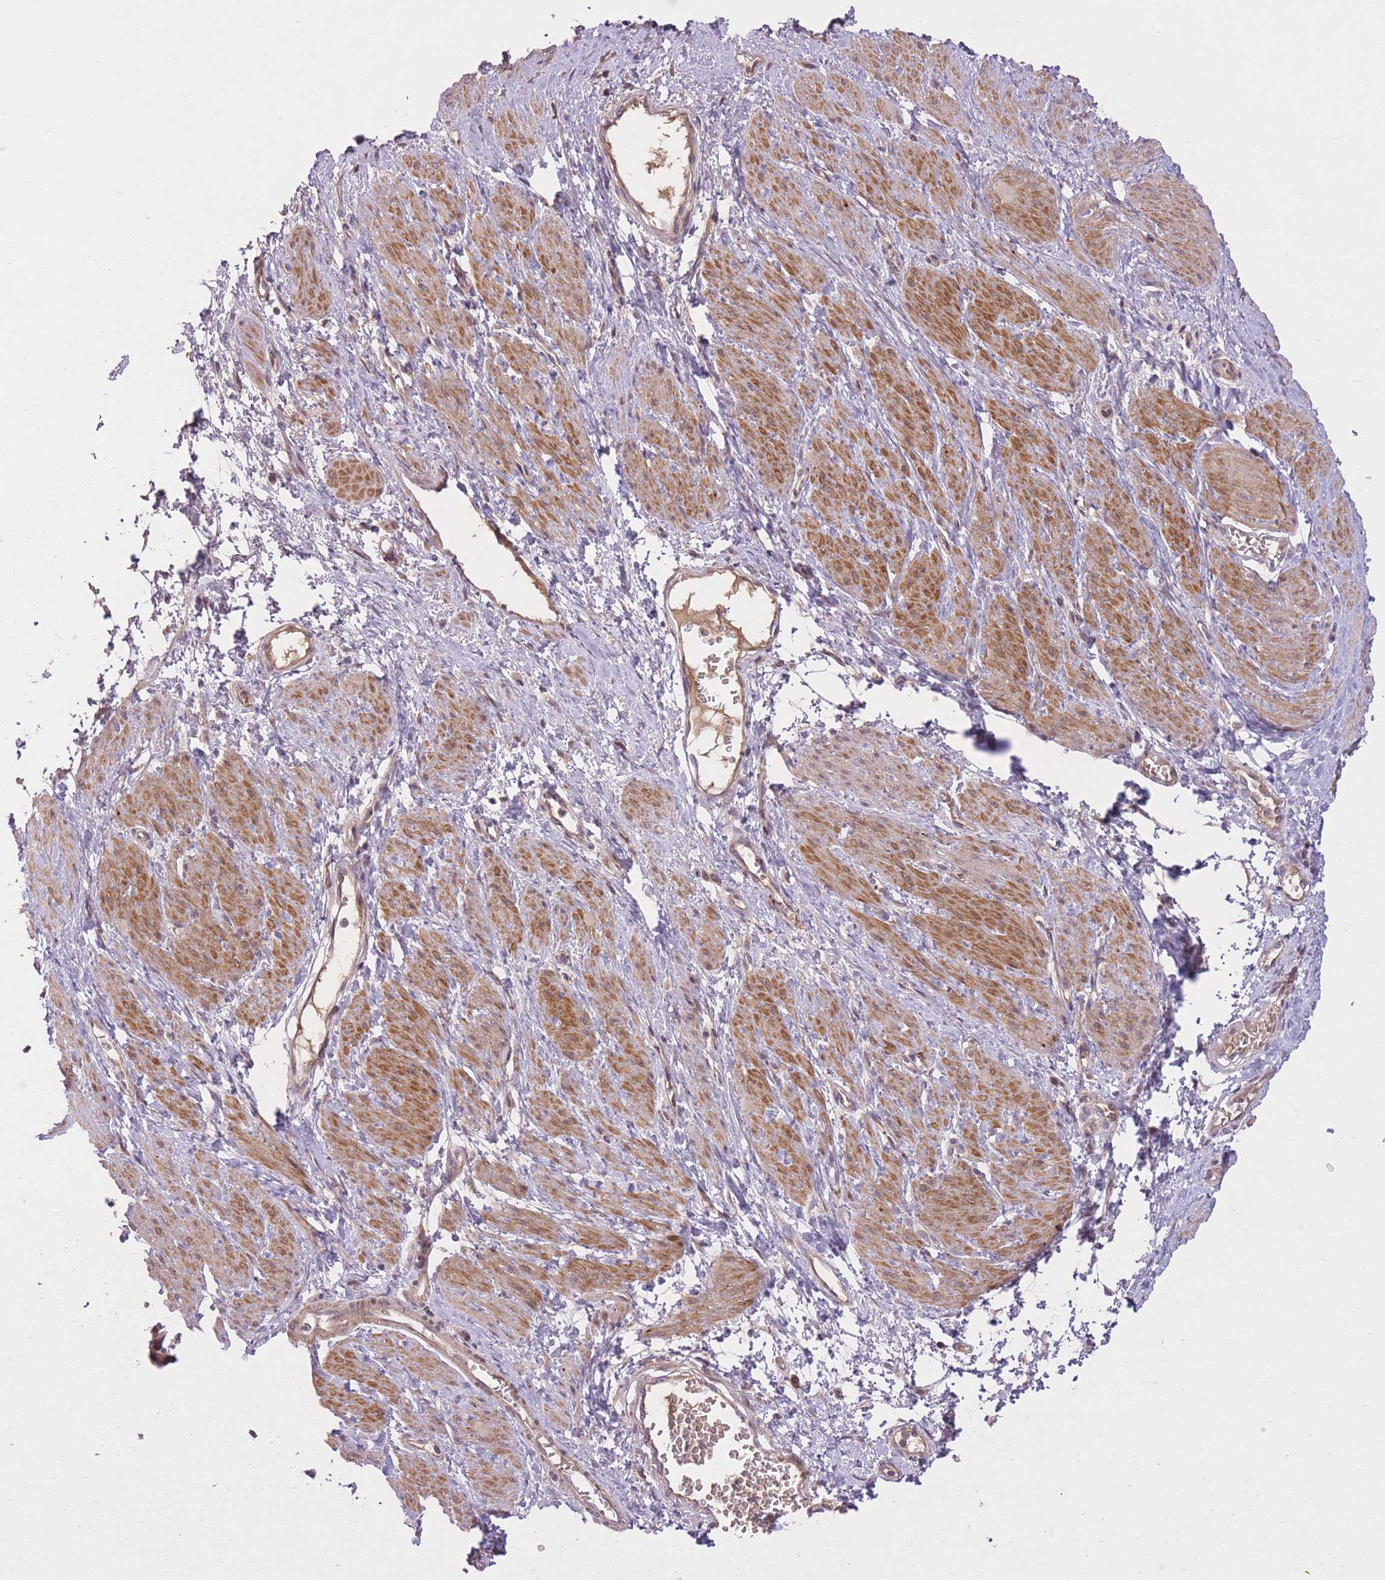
{"staining": {"intensity": "moderate", "quantity": ">75%", "location": "cytoplasmic/membranous"}, "tissue": "smooth muscle", "cell_type": "Smooth muscle cells", "image_type": "normal", "snomed": [{"axis": "morphology", "description": "Normal tissue, NOS"}, {"axis": "topography", "description": "Smooth muscle"}, {"axis": "topography", "description": "Uterus"}], "caption": "High-power microscopy captured an immunohistochemistry micrograph of normal smooth muscle, revealing moderate cytoplasmic/membranous expression in about >75% of smooth muscle cells.", "gene": "POLR3F", "patient": {"sex": "female", "age": 39}}